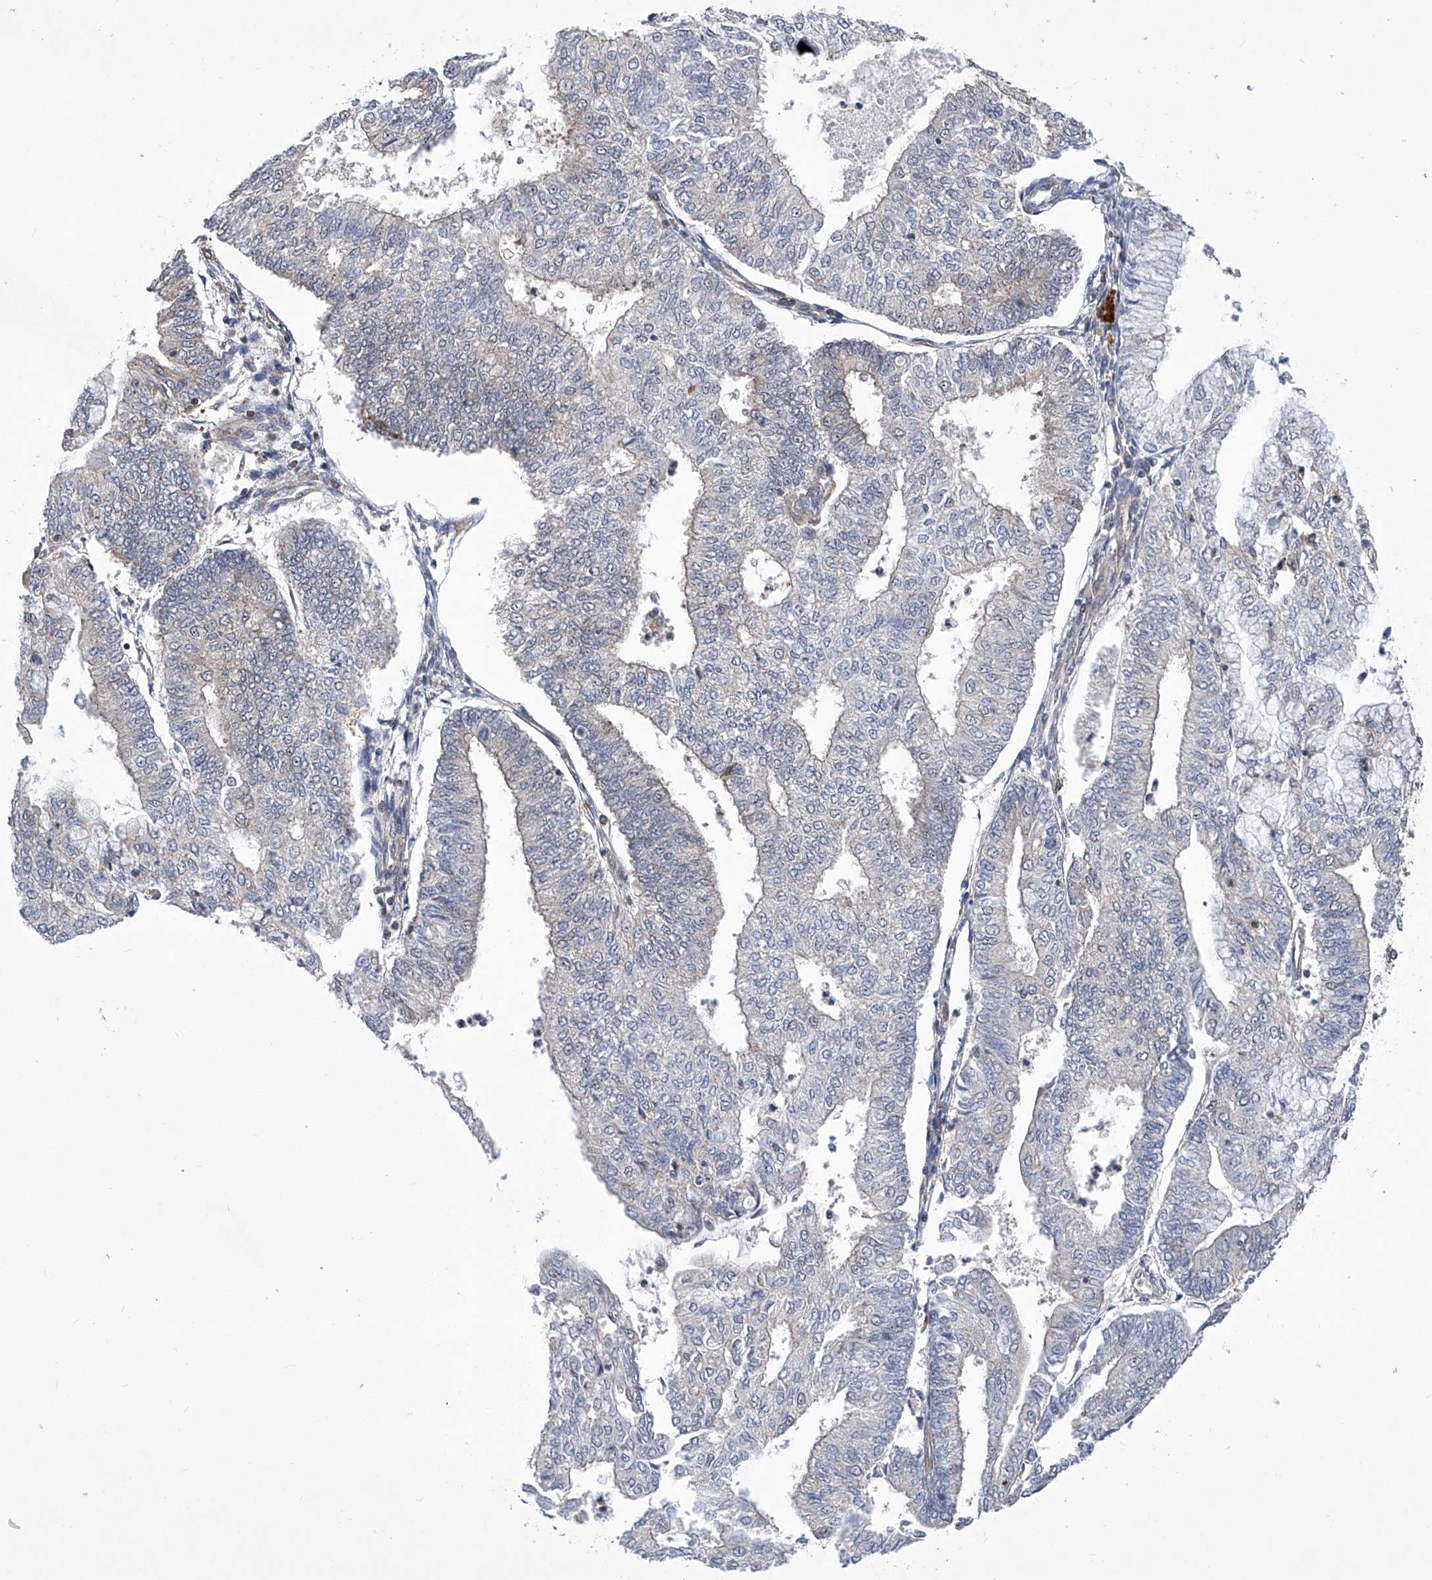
{"staining": {"intensity": "negative", "quantity": "none", "location": "none"}, "tissue": "endometrial cancer", "cell_type": "Tumor cells", "image_type": "cancer", "snomed": [{"axis": "morphology", "description": "Adenocarcinoma, NOS"}, {"axis": "topography", "description": "Endometrium"}], "caption": "Tumor cells show no significant protein positivity in endometrial cancer (adenocarcinoma).", "gene": "CISH", "patient": {"sex": "female", "age": 59}}